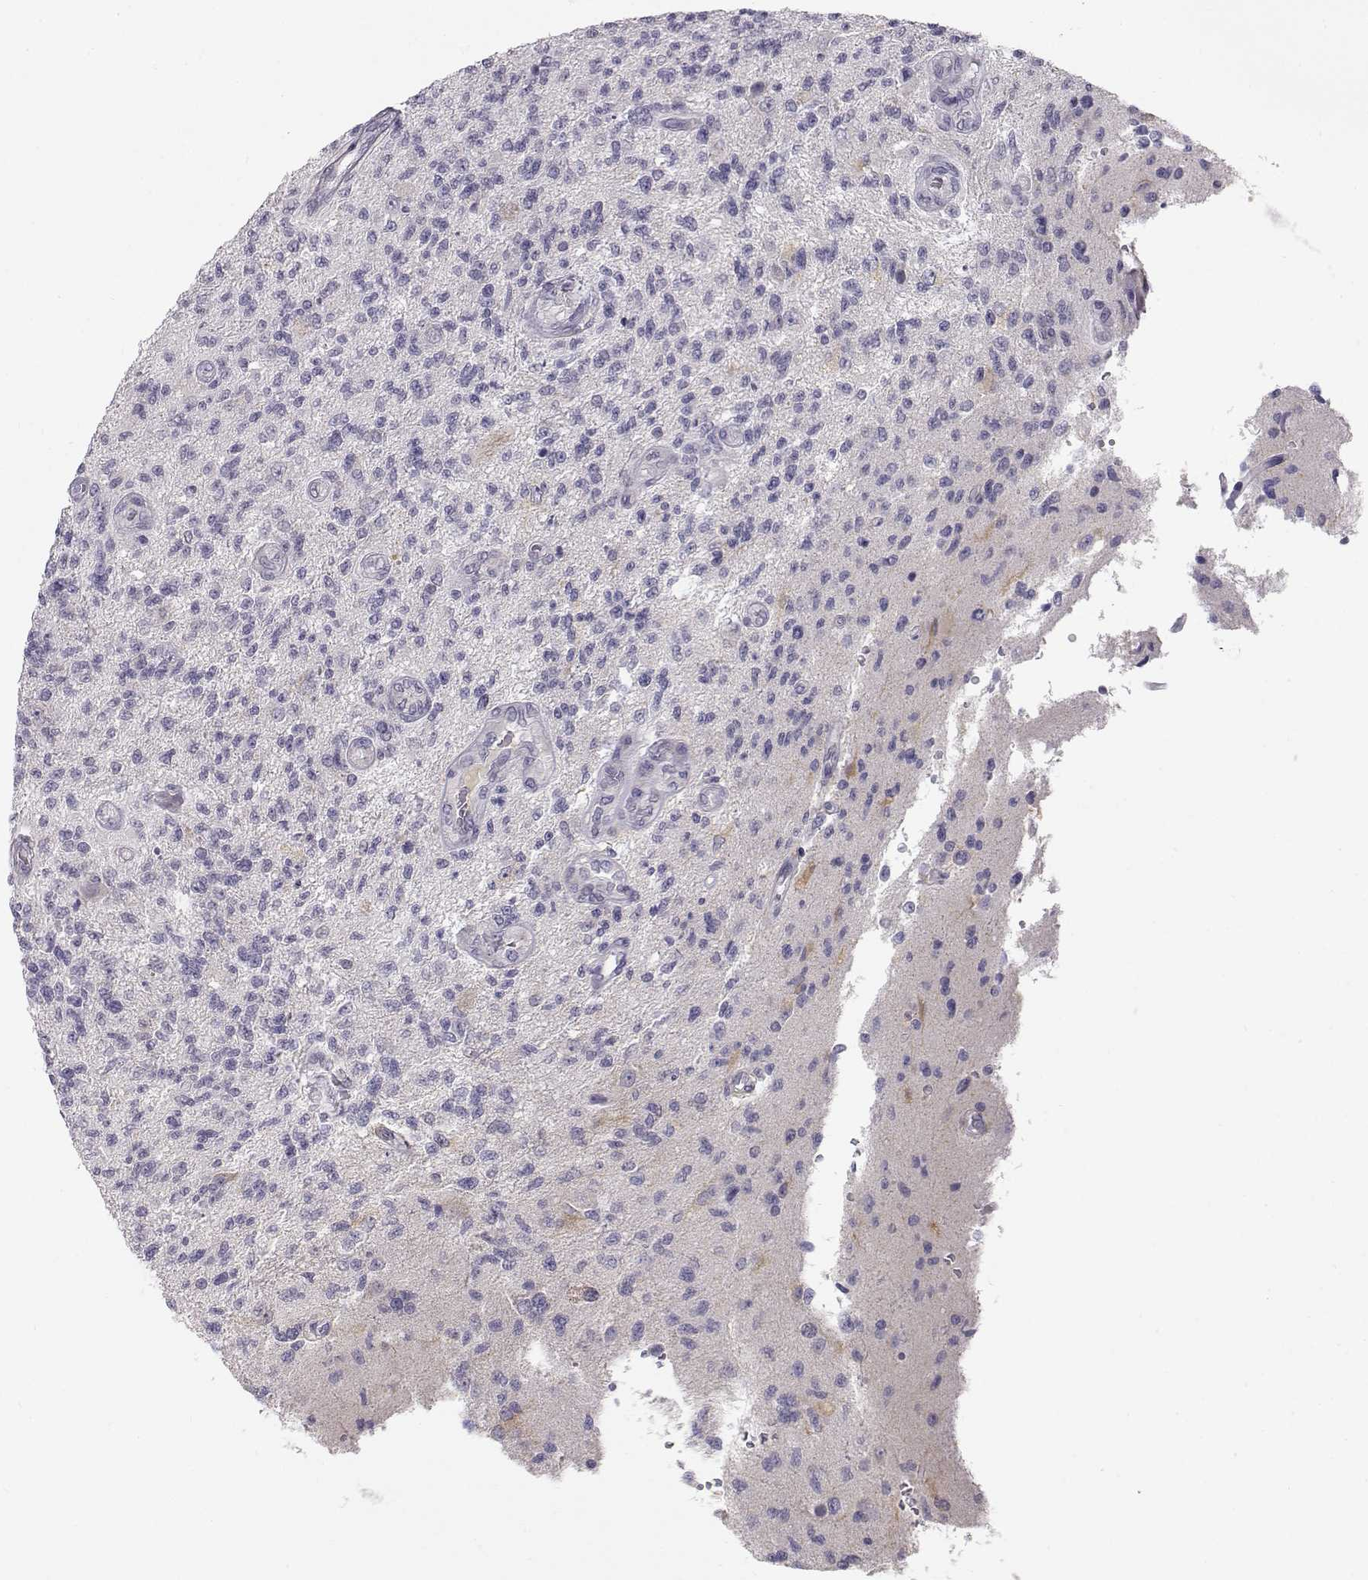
{"staining": {"intensity": "negative", "quantity": "none", "location": "none"}, "tissue": "glioma", "cell_type": "Tumor cells", "image_type": "cancer", "snomed": [{"axis": "morphology", "description": "Glioma, malignant, High grade"}, {"axis": "topography", "description": "Brain"}], "caption": "Tumor cells show no significant protein staining in malignant glioma (high-grade). Nuclei are stained in blue.", "gene": "ACSL6", "patient": {"sex": "male", "age": 56}}